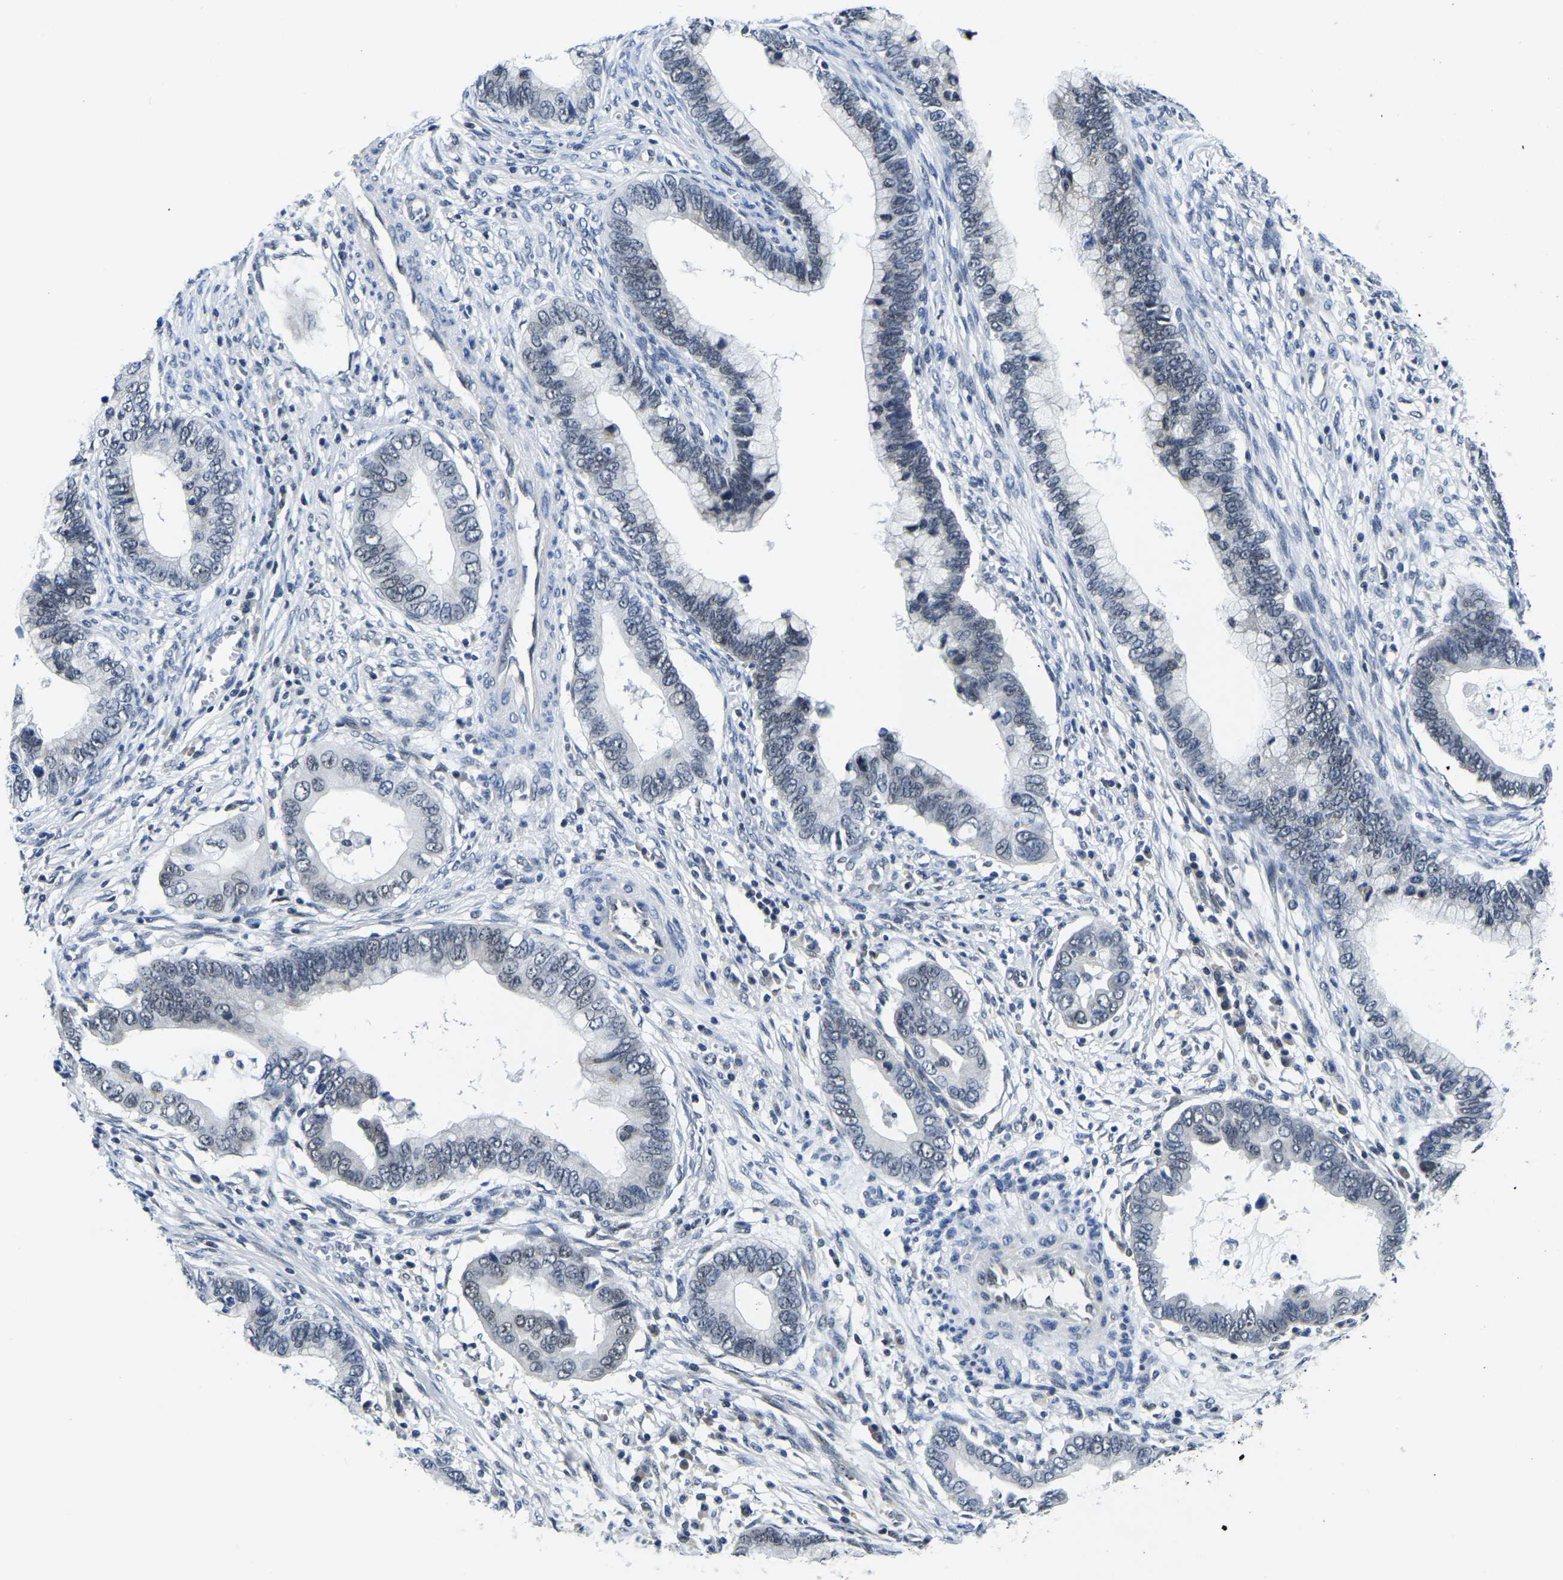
{"staining": {"intensity": "negative", "quantity": "none", "location": "none"}, "tissue": "cervical cancer", "cell_type": "Tumor cells", "image_type": "cancer", "snomed": [{"axis": "morphology", "description": "Adenocarcinoma, NOS"}, {"axis": "topography", "description": "Cervix"}], "caption": "A histopathology image of cervical cancer (adenocarcinoma) stained for a protein reveals no brown staining in tumor cells.", "gene": "POLDIP3", "patient": {"sex": "female", "age": 44}}